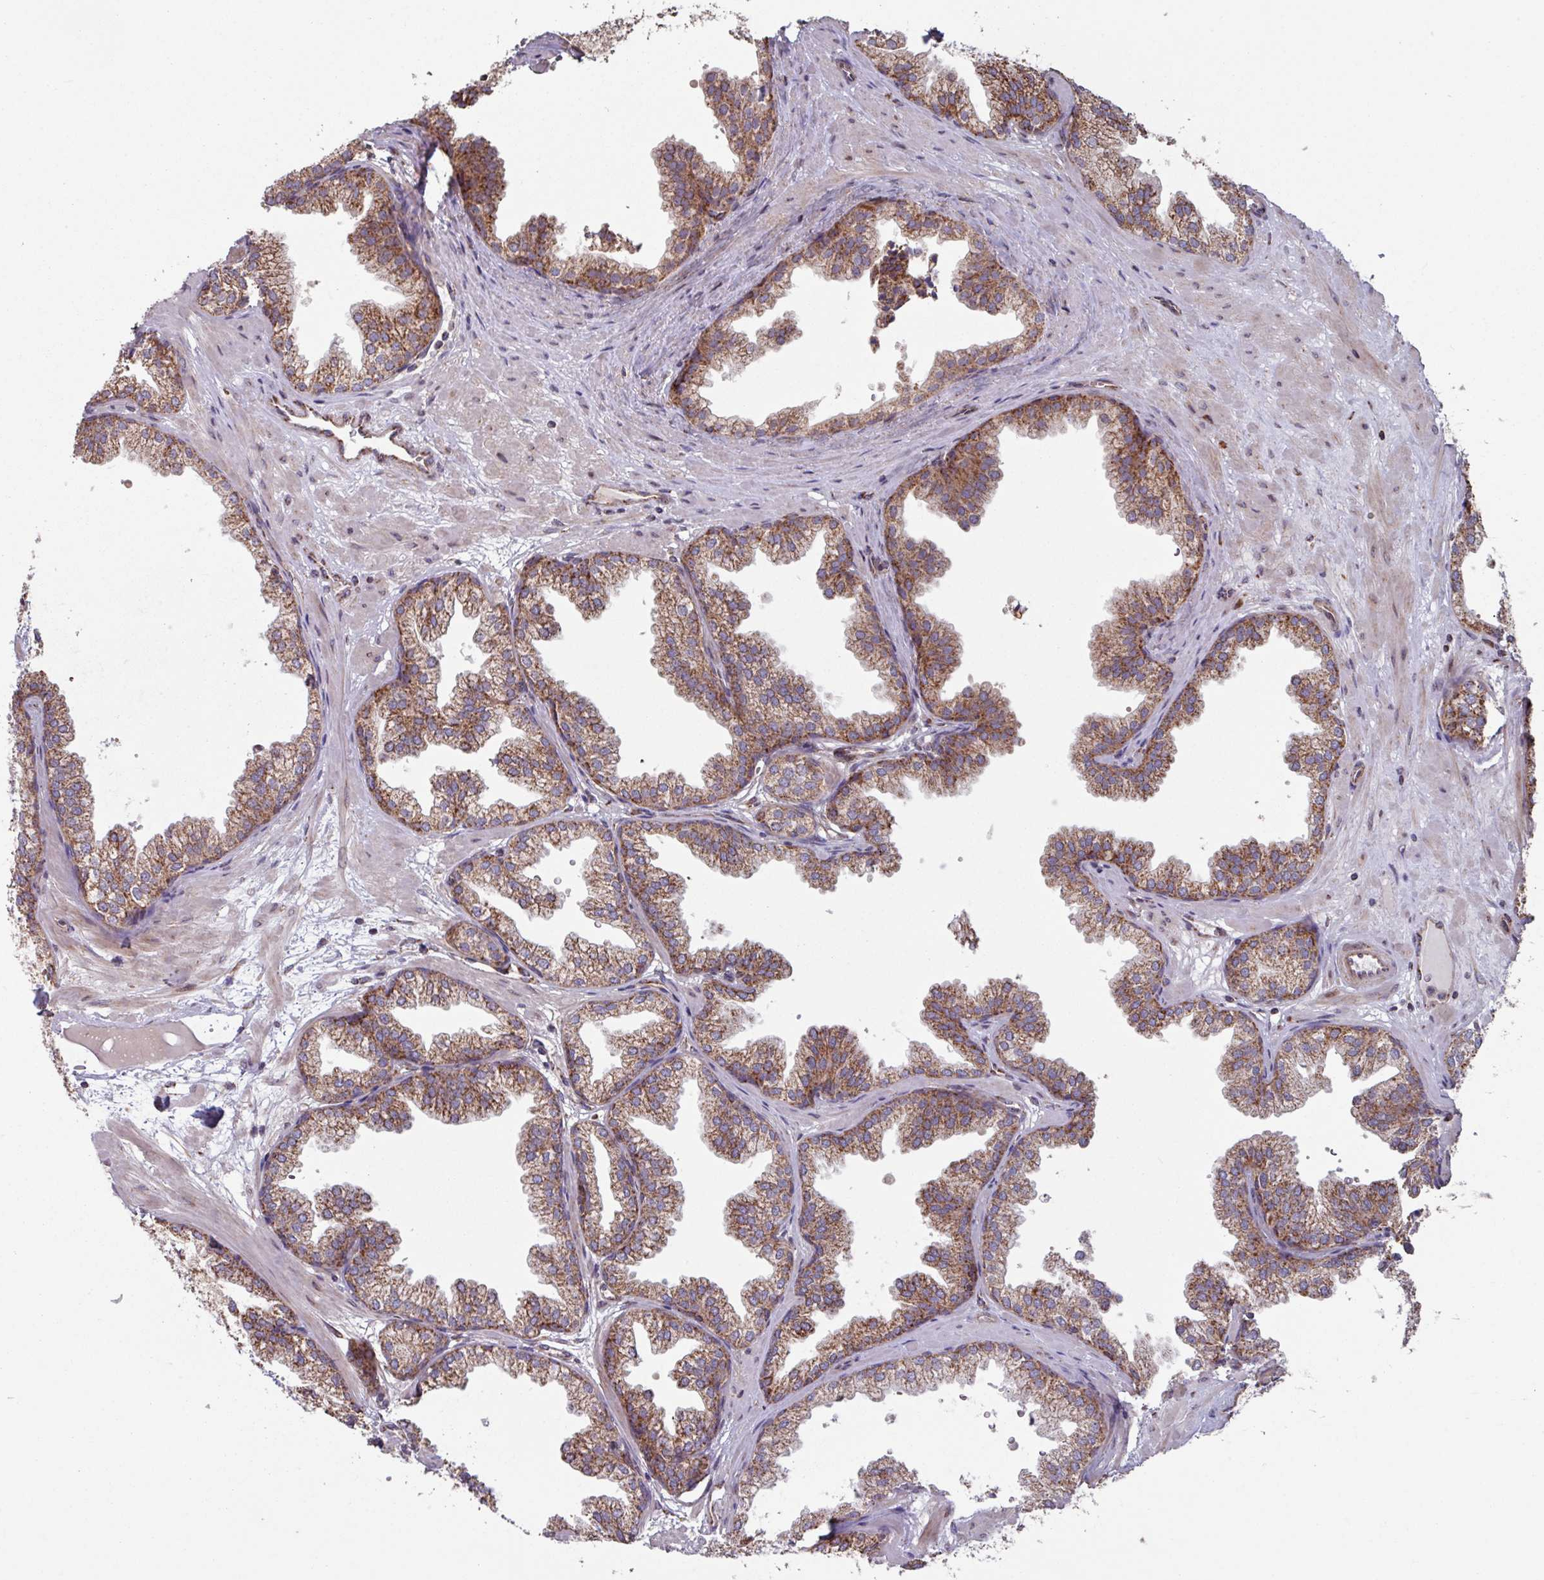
{"staining": {"intensity": "moderate", "quantity": ">75%", "location": "cytoplasmic/membranous"}, "tissue": "prostate", "cell_type": "Glandular cells", "image_type": "normal", "snomed": [{"axis": "morphology", "description": "Normal tissue, NOS"}, {"axis": "topography", "description": "Prostate"}], "caption": "Immunohistochemistry image of unremarkable human prostate stained for a protein (brown), which shows medium levels of moderate cytoplasmic/membranous positivity in approximately >75% of glandular cells.", "gene": "COX7C", "patient": {"sex": "male", "age": 37}}